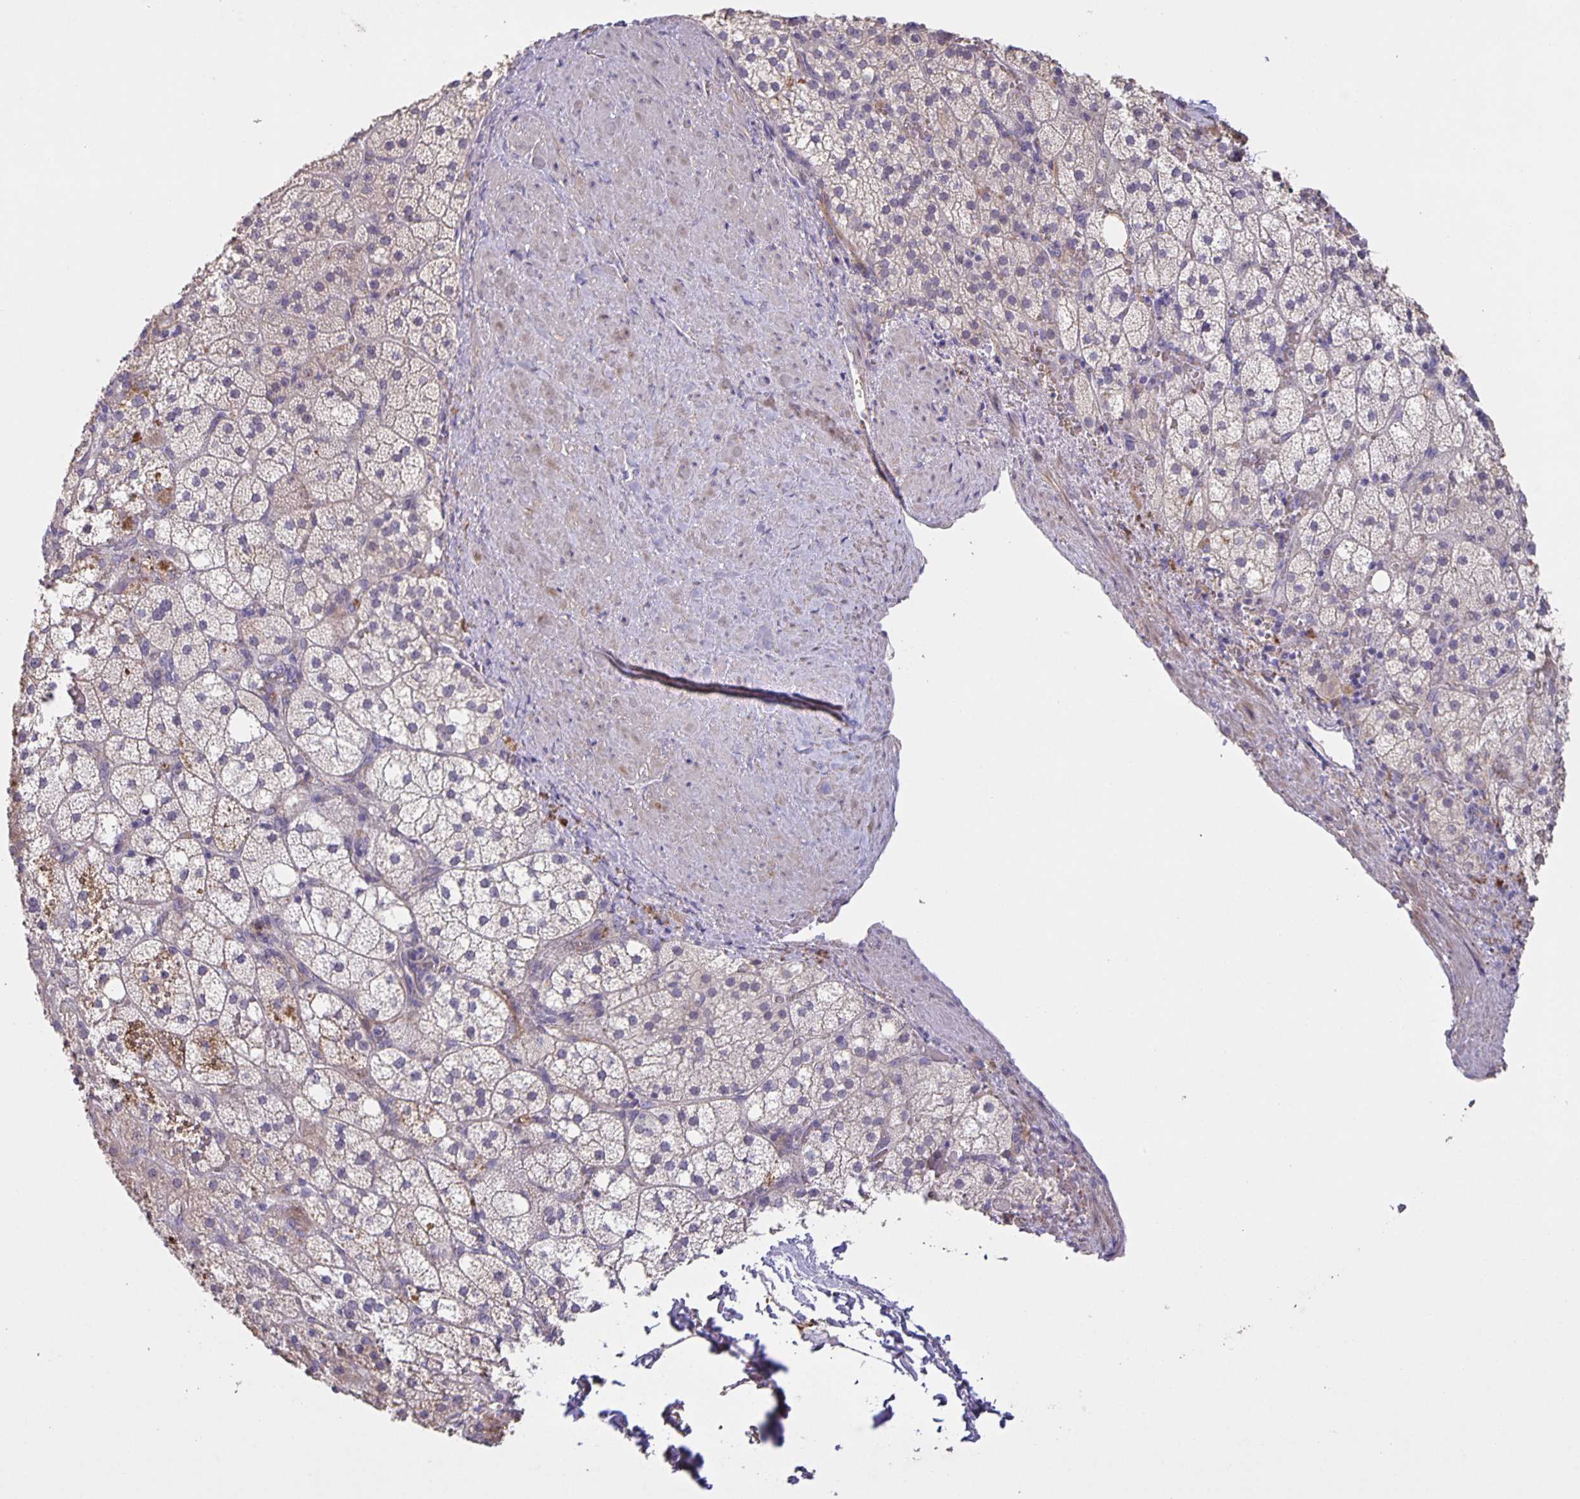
{"staining": {"intensity": "negative", "quantity": "none", "location": "none"}, "tissue": "adrenal gland", "cell_type": "Glandular cells", "image_type": "normal", "snomed": [{"axis": "morphology", "description": "Normal tissue, NOS"}, {"axis": "topography", "description": "Adrenal gland"}], "caption": "DAB (3,3'-diaminobenzidine) immunohistochemical staining of benign human adrenal gland shows no significant staining in glandular cells.", "gene": "SRCIN1", "patient": {"sex": "male", "age": 53}}